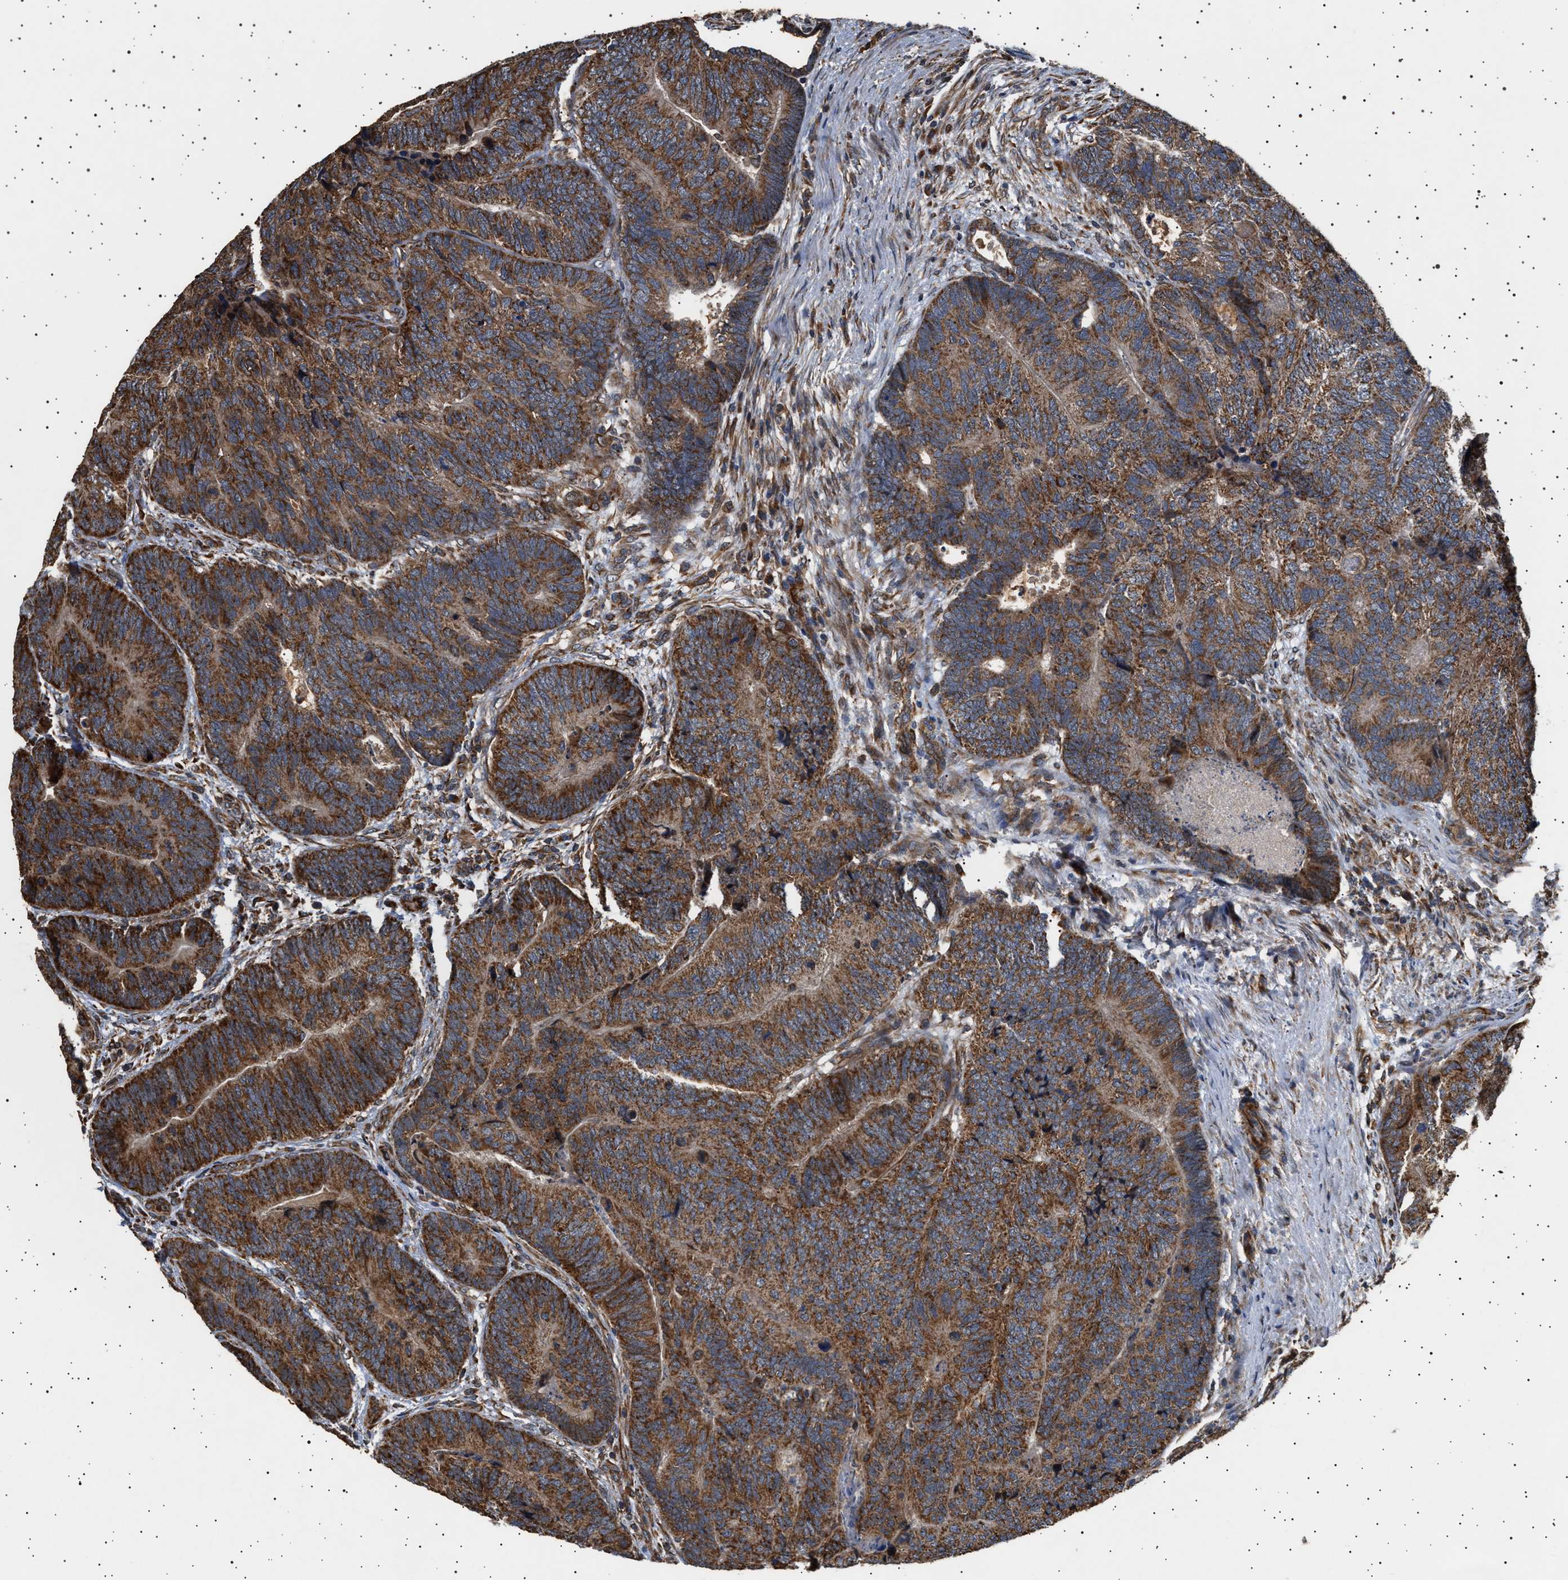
{"staining": {"intensity": "moderate", "quantity": ">75%", "location": "cytoplasmic/membranous"}, "tissue": "colorectal cancer", "cell_type": "Tumor cells", "image_type": "cancer", "snomed": [{"axis": "morphology", "description": "Adenocarcinoma, NOS"}, {"axis": "topography", "description": "Colon"}], "caption": "The photomicrograph reveals staining of colorectal adenocarcinoma, revealing moderate cytoplasmic/membranous protein staining (brown color) within tumor cells.", "gene": "TRUB2", "patient": {"sex": "female", "age": 67}}